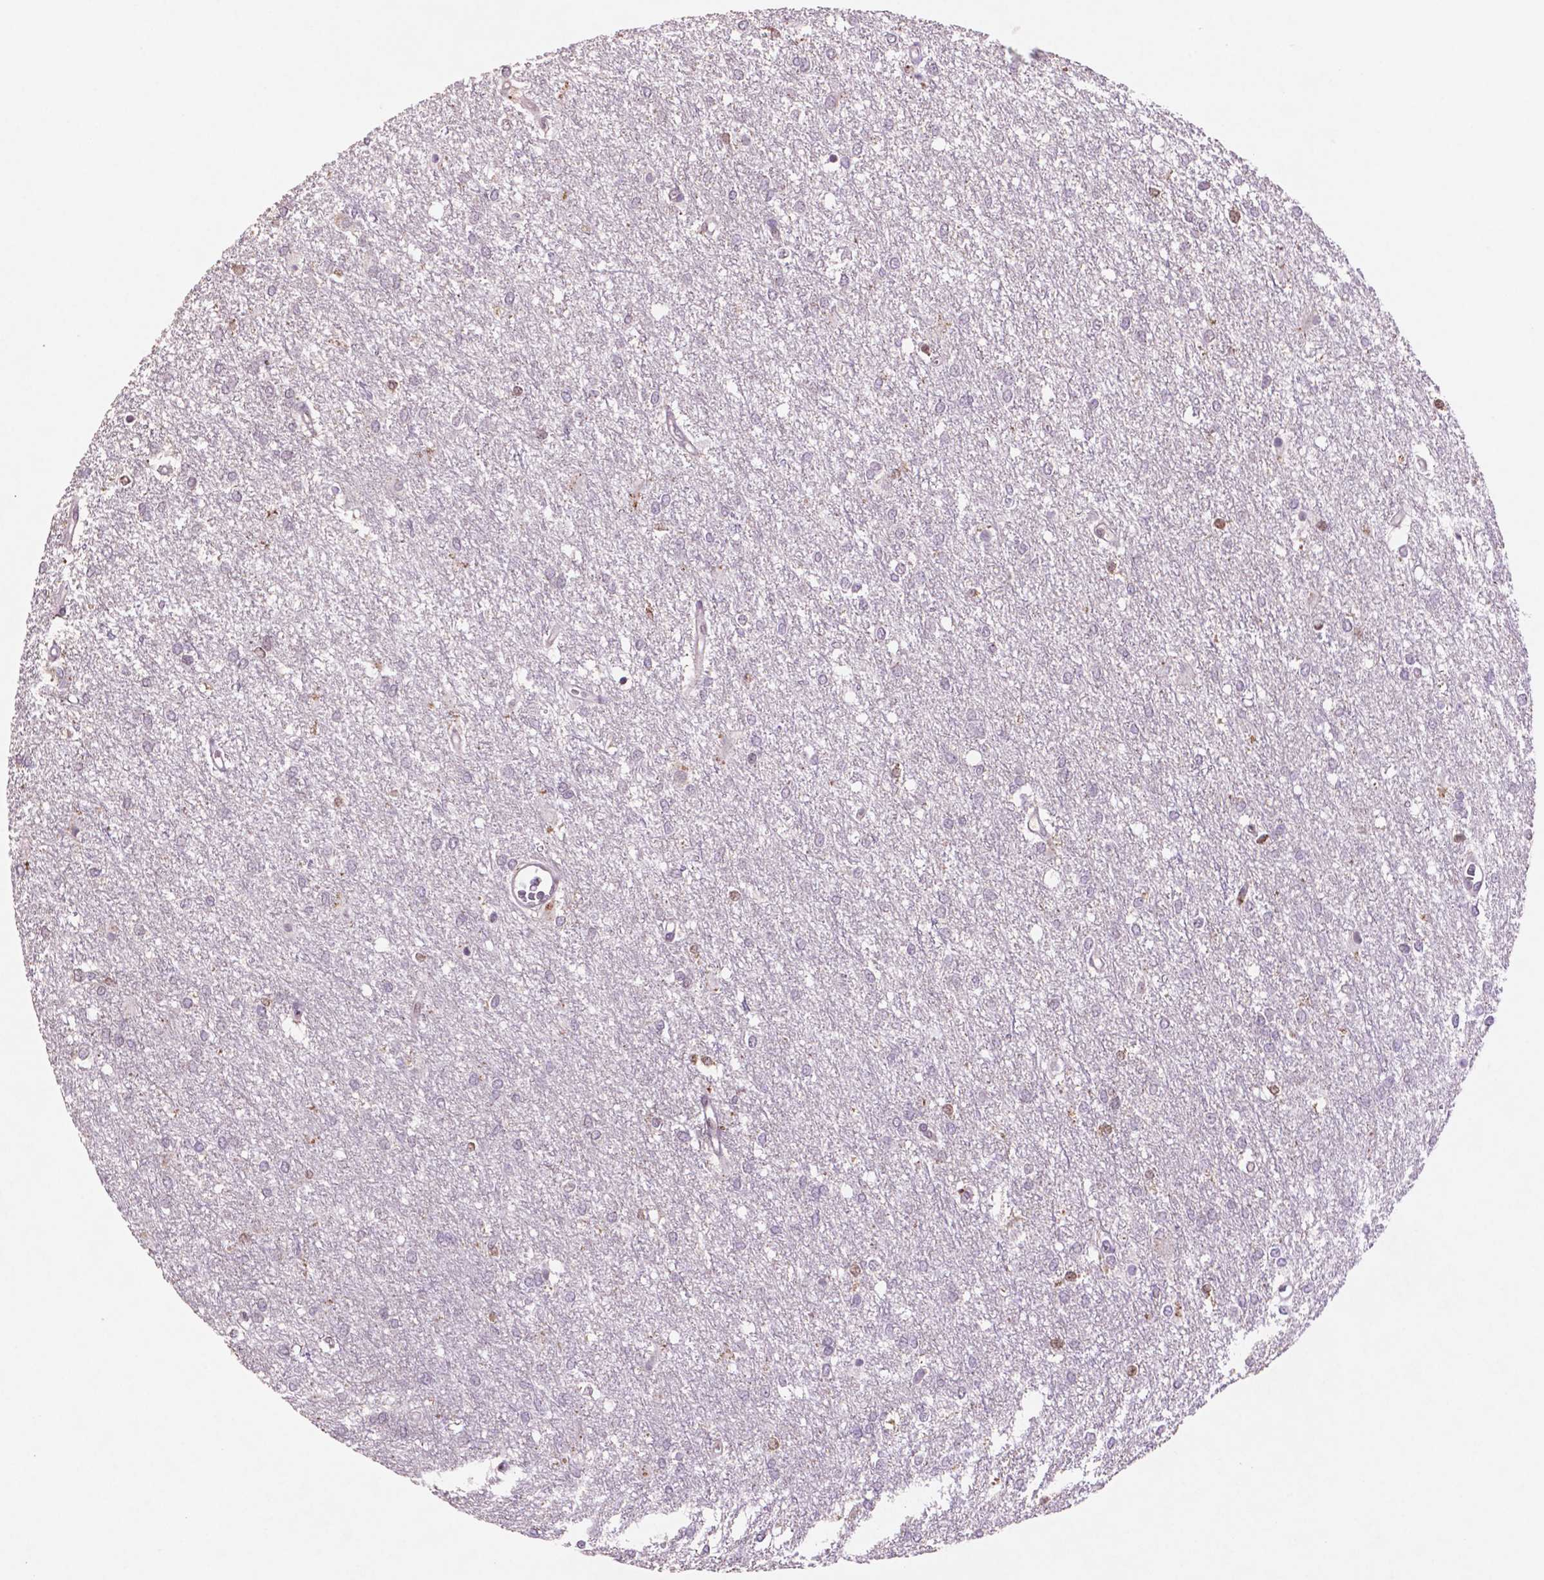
{"staining": {"intensity": "negative", "quantity": "none", "location": "none"}, "tissue": "glioma", "cell_type": "Tumor cells", "image_type": "cancer", "snomed": [{"axis": "morphology", "description": "Glioma, malignant, High grade"}, {"axis": "topography", "description": "Brain"}], "caption": "Glioma stained for a protein using immunohistochemistry reveals no expression tumor cells.", "gene": "GLRX", "patient": {"sex": "female", "age": 61}}